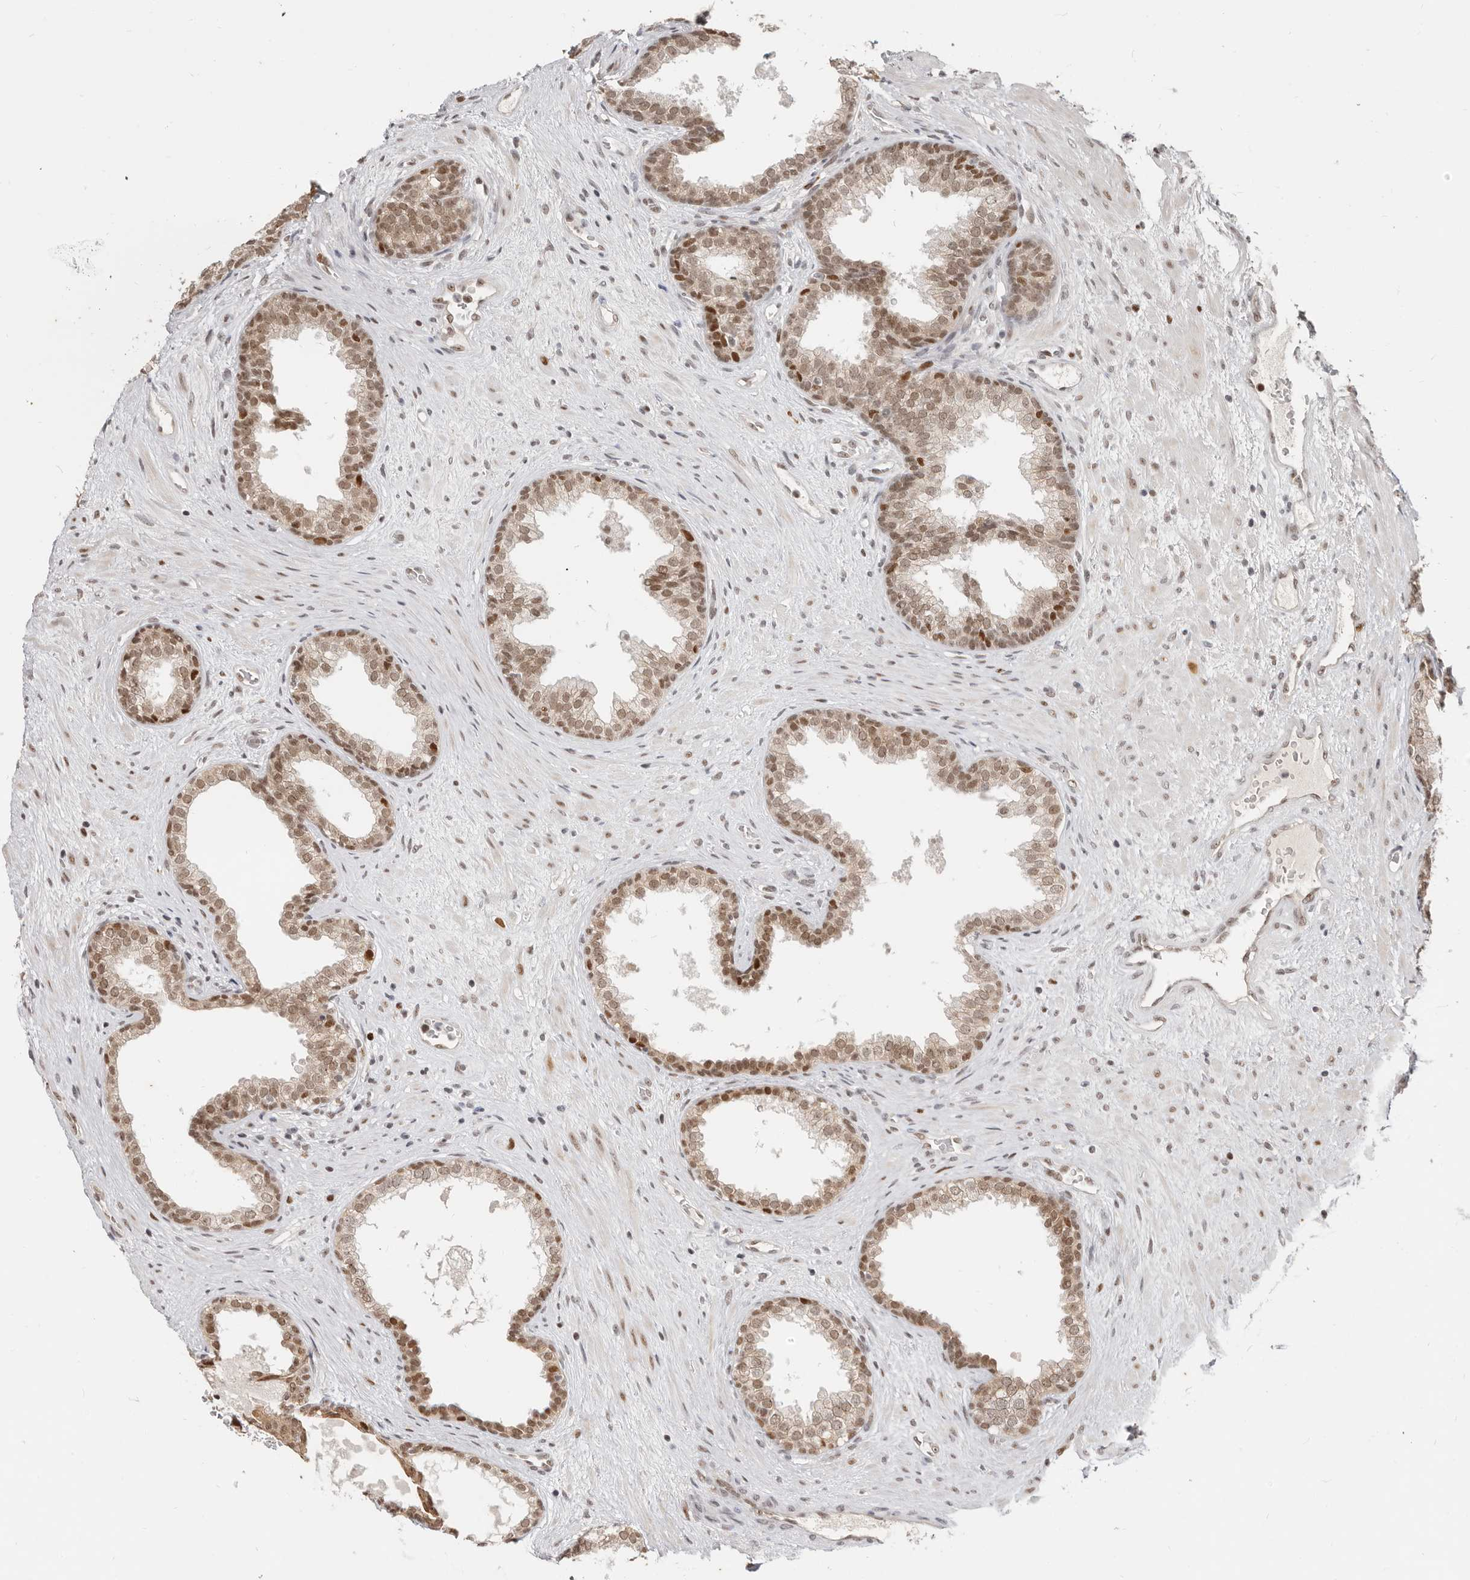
{"staining": {"intensity": "moderate", "quantity": ">75%", "location": "cytoplasmic/membranous,nuclear"}, "tissue": "prostate", "cell_type": "Glandular cells", "image_type": "normal", "snomed": [{"axis": "morphology", "description": "Normal tissue, NOS"}, {"axis": "topography", "description": "Prostate"}], "caption": "Immunohistochemical staining of benign prostate shows moderate cytoplasmic/membranous,nuclear protein positivity in about >75% of glandular cells. The staining was performed using DAB to visualize the protein expression in brown, while the nuclei were stained in blue with hematoxylin (Magnification: 20x).", "gene": "RFC2", "patient": {"sex": "male", "age": 76}}